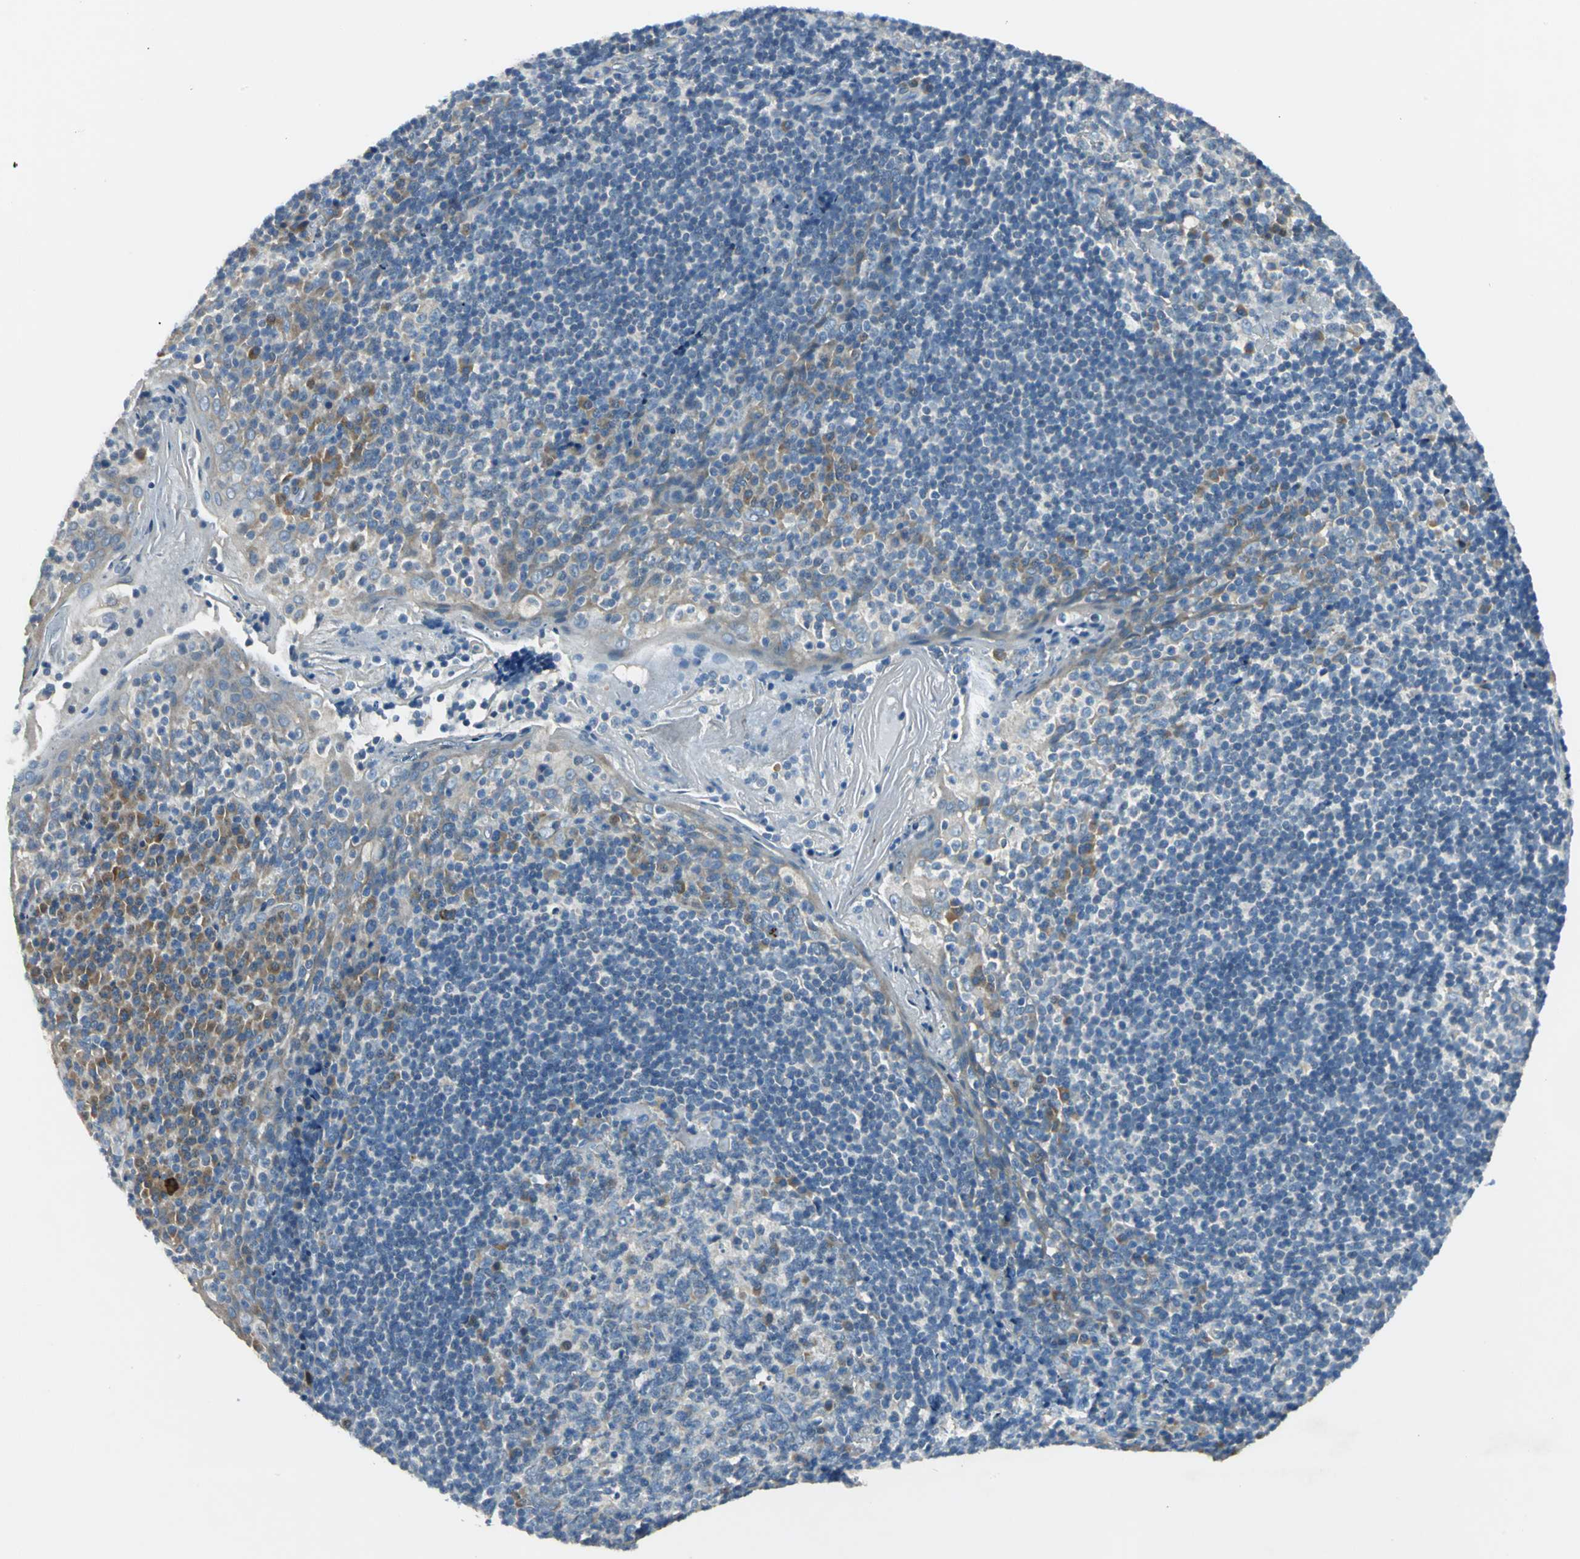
{"staining": {"intensity": "moderate", "quantity": "<25%", "location": "cytoplasmic/membranous"}, "tissue": "tonsil", "cell_type": "Germinal center cells", "image_type": "normal", "snomed": [{"axis": "morphology", "description": "Normal tissue, NOS"}, {"axis": "topography", "description": "Tonsil"}], "caption": "Approximately <25% of germinal center cells in unremarkable tonsil display moderate cytoplasmic/membranous protein expression as visualized by brown immunohistochemical staining.", "gene": "SLC16A7", "patient": {"sex": "male", "age": 31}}